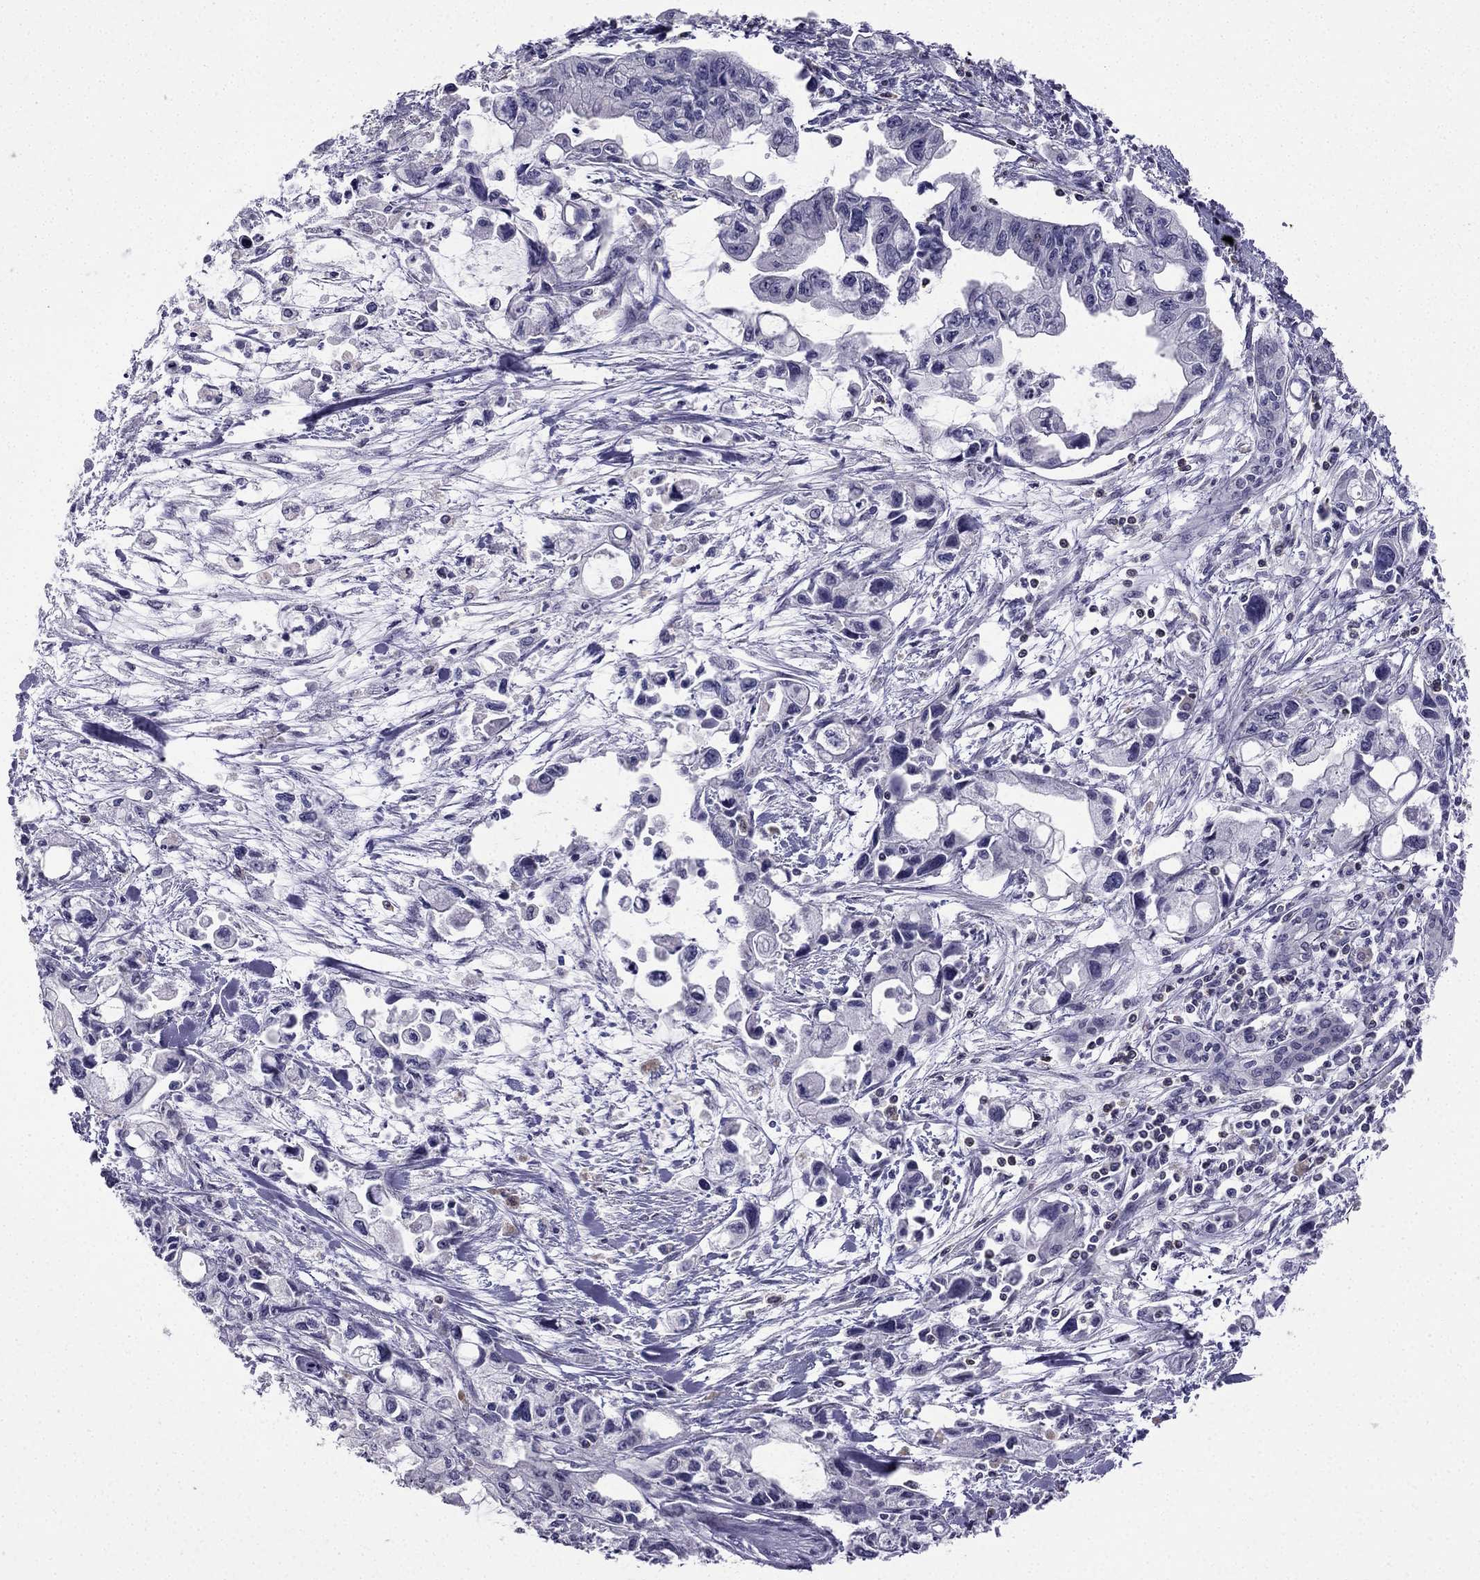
{"staining": {"intensity": "negative", "quantity": "none", "location": "none"}, "tissue": "pancreatic cancer", "cell_type": "Tumor cells", "image_type": "cancer", "snomed": [{"axis": "morphology", "description": "Adenocarcinoma, NOS"}, {"axis": "topography", "description": "Pancreas"}], "caption": "The IHC histopathology image has no significant staining in tumor cells of adenocarcinoma (pancreatic) tissue.", "gene": "CCK", "patient": {"sex": "female", "age": 61}}